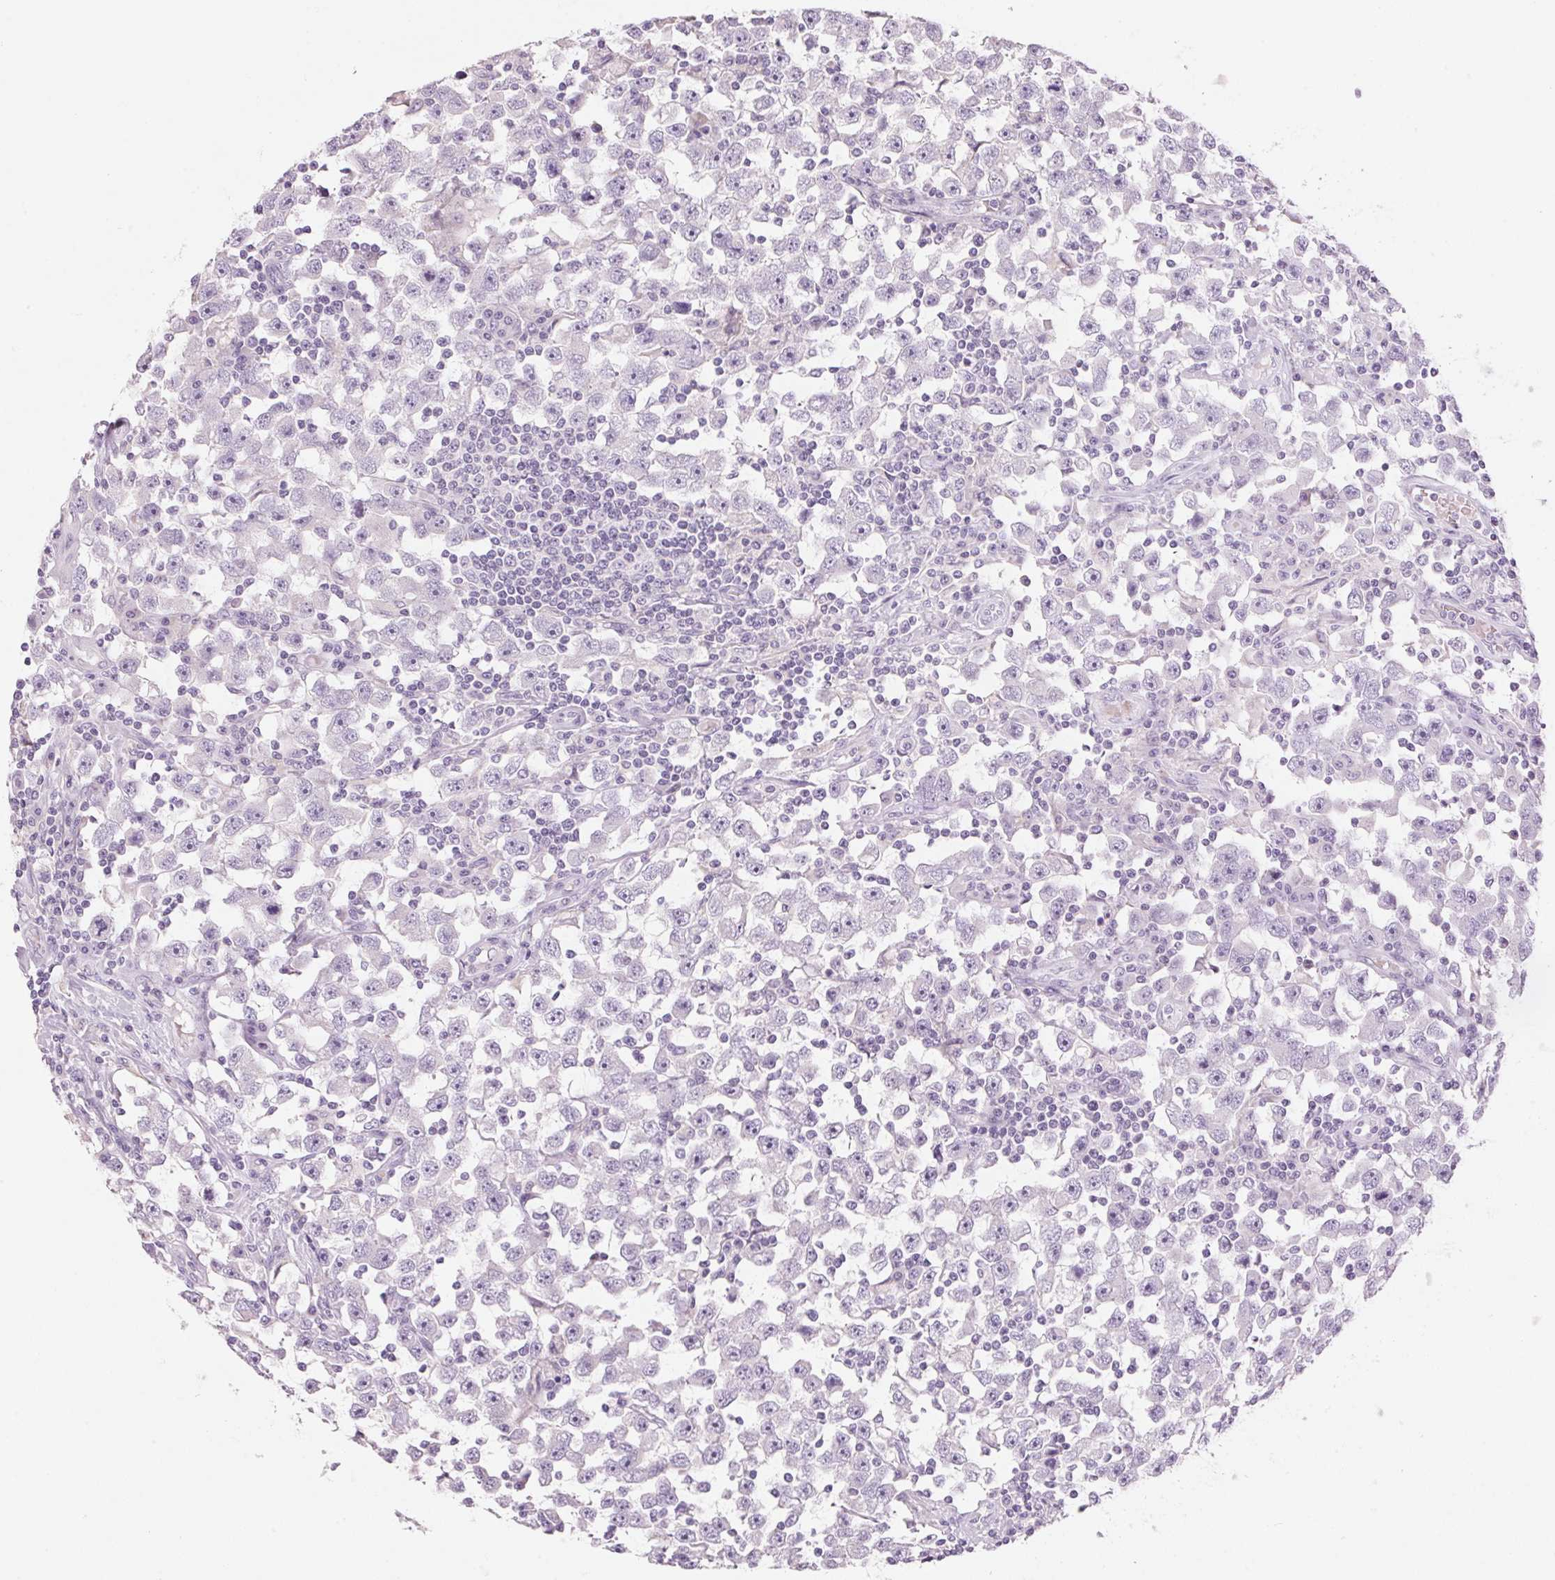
{"staining": {"intensity": "negative", "quantity": "none", "location": "none"}, "tissue": "testis cancer", "cell_type": "Tumor cells", "image_type": "cancer", "snomed": [{"axis": "morphology", "description": "Seminoma, NOS"}, {"axis": "topography", "description": "Testis"}], "caption": "IHC of testis cancer reveals no expression in tumor cells.", "gene": "HSD17B2", "patient": {"sex": "male", "age": 33}}